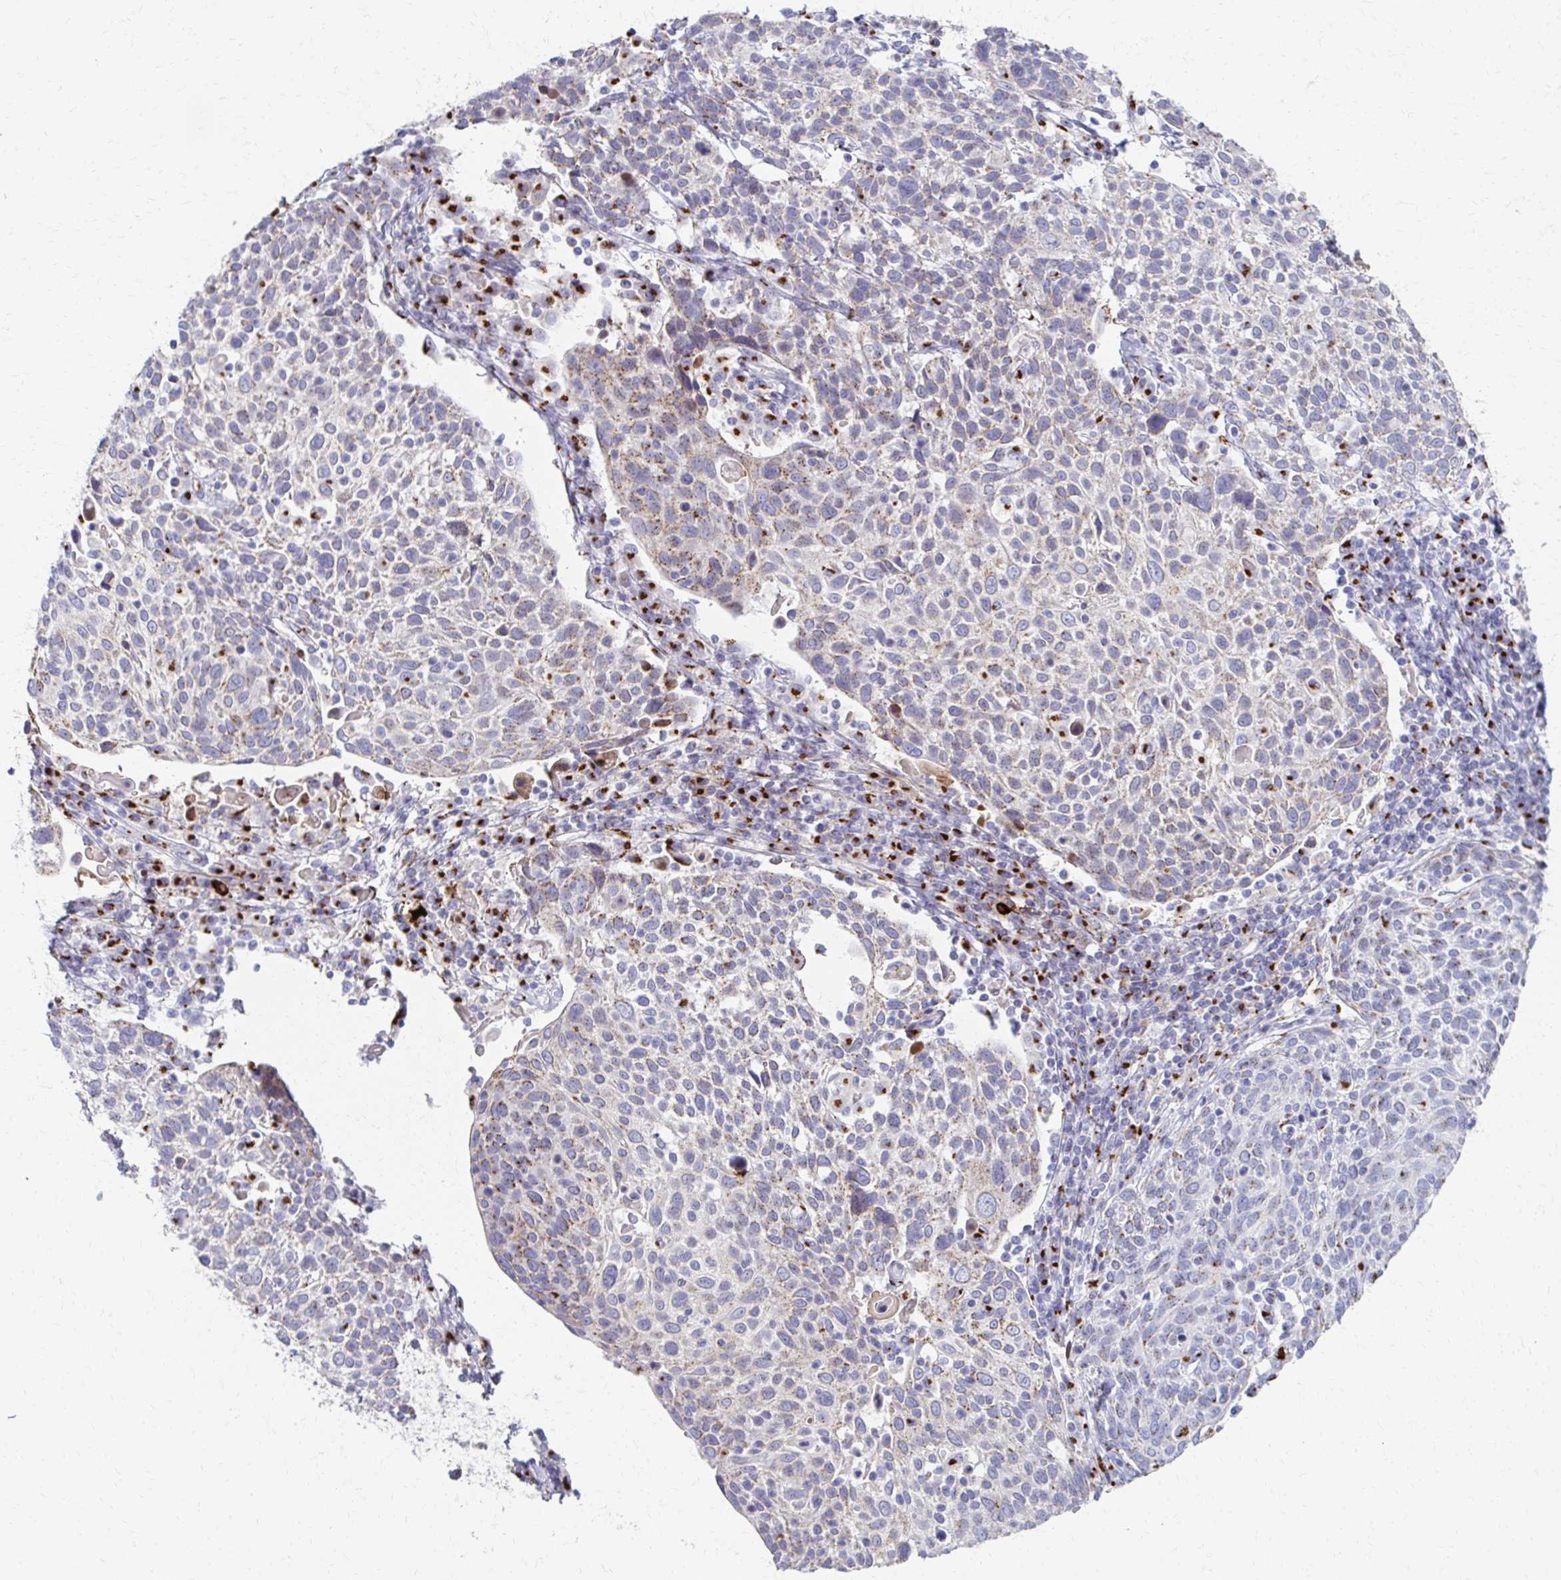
{"staining": {"intensity": "moderate", "quantity": "<25%", "location": "cytoplasmic/membranous"}, "tissue": "cervical cancer", "cell_type": "Tumor cells", "image_type": "cancer", "snomed": [{"axis": "morphology", "description": "Squamous cell carcinoma, NOS"}, {"axis": "topography", "description": "Cervix"}], "caption": "Cervical cancer stained with a brown dye exhibits moderate cytoplasmic/membranous positive expression in approximately <25% of tumor cells.", "gene": "TM9SF1", "patient": {"sex": "female", "age": 61}}